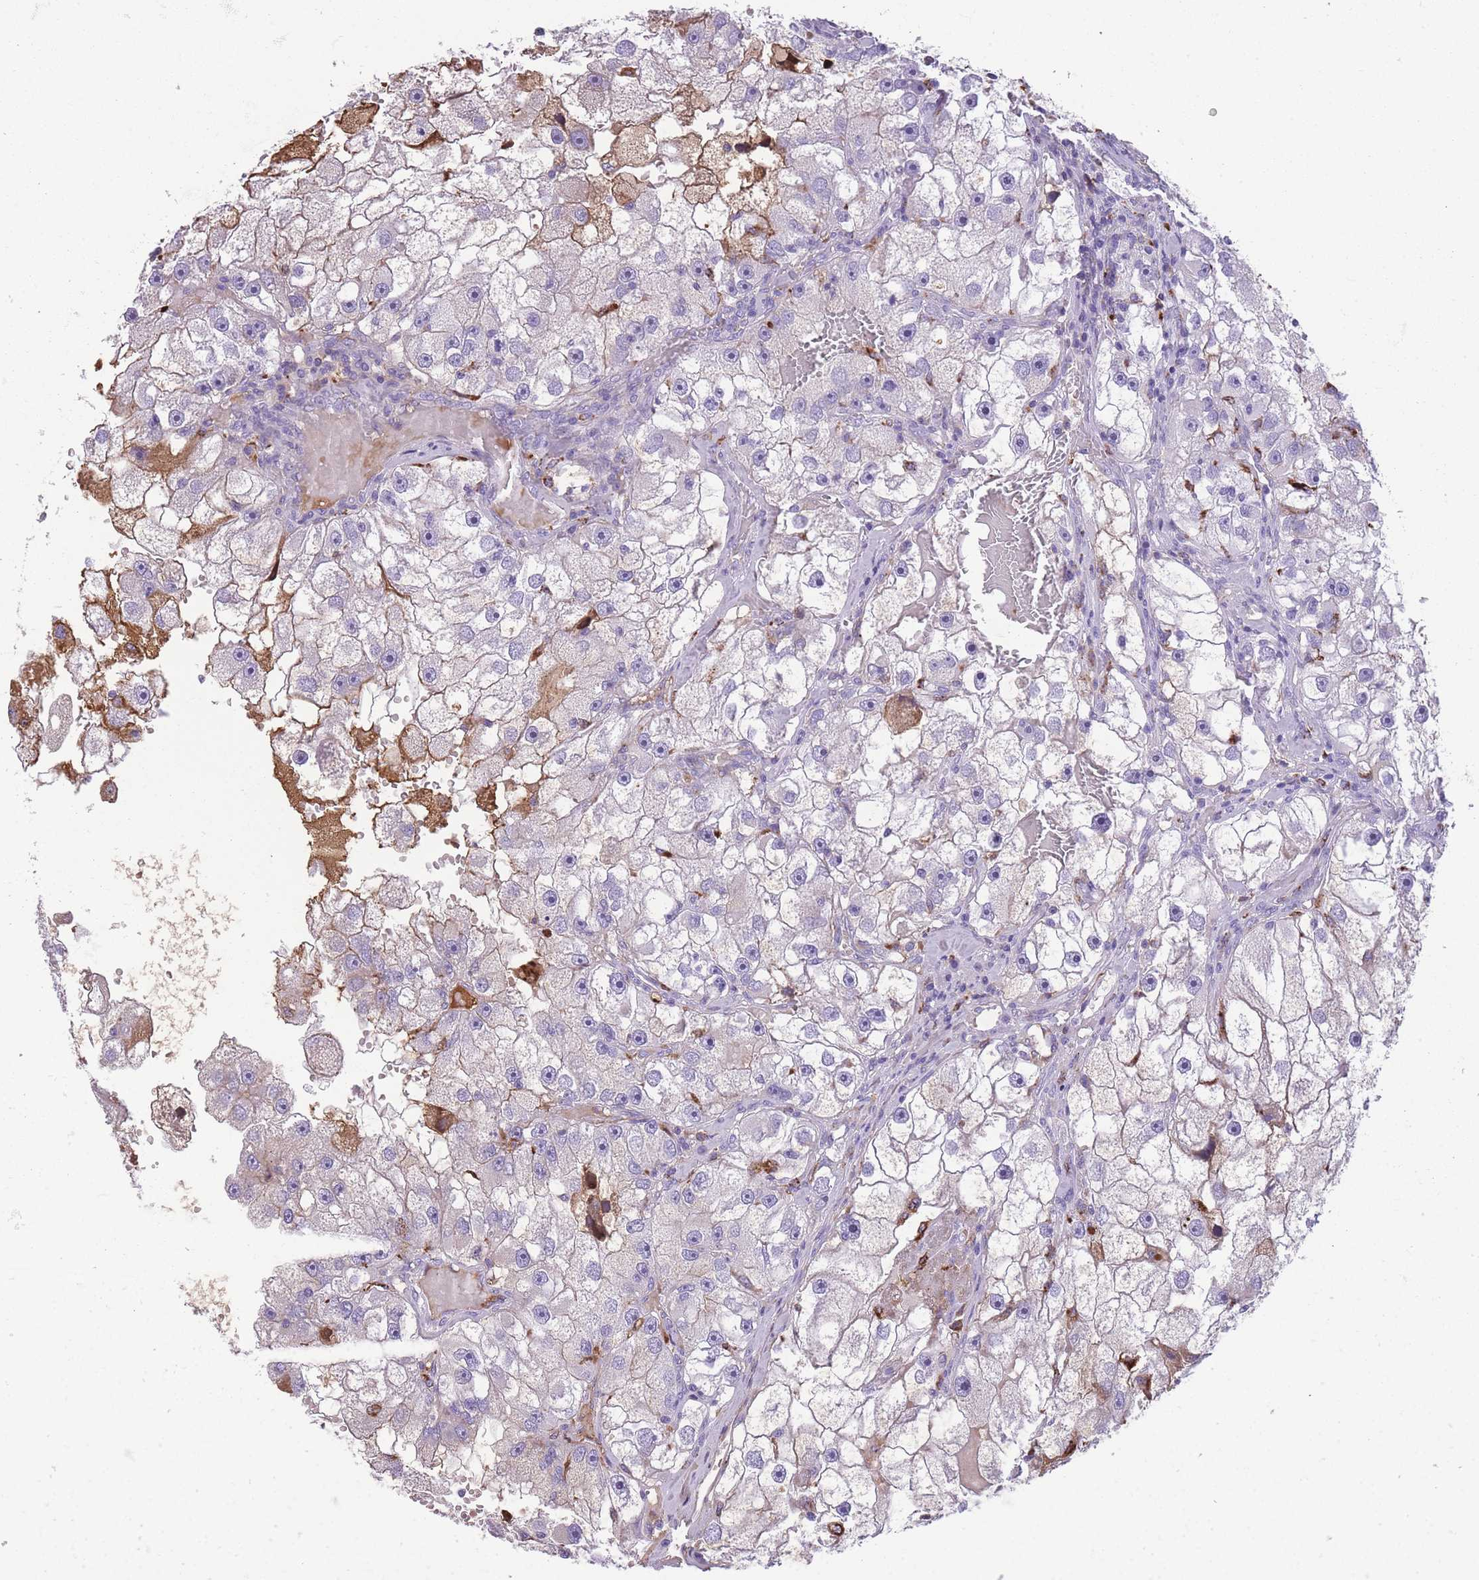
{"staining": {"intensity": "weak", "quantity": "<25%", "location": "cytoplasmic/membranous"}, "tissue": "renal cancer", "cell_type": "Tumor cells", "image_type": "cancer", "snomed": [{"axis": "morphology", "description": "Adenocarcinoma, NOS"}, {"axis": "topography", "description": "Kidney"}], "caption": "Adenocarcinoma (renal) was stained to show a protein in brown. There is no significant staining in tumor cells. (DAB immunohistochemistry (IHC) with hematoxylin counter stain).", "gene": "GNAT1", "patient": {"sex": "male", "age": 63}}